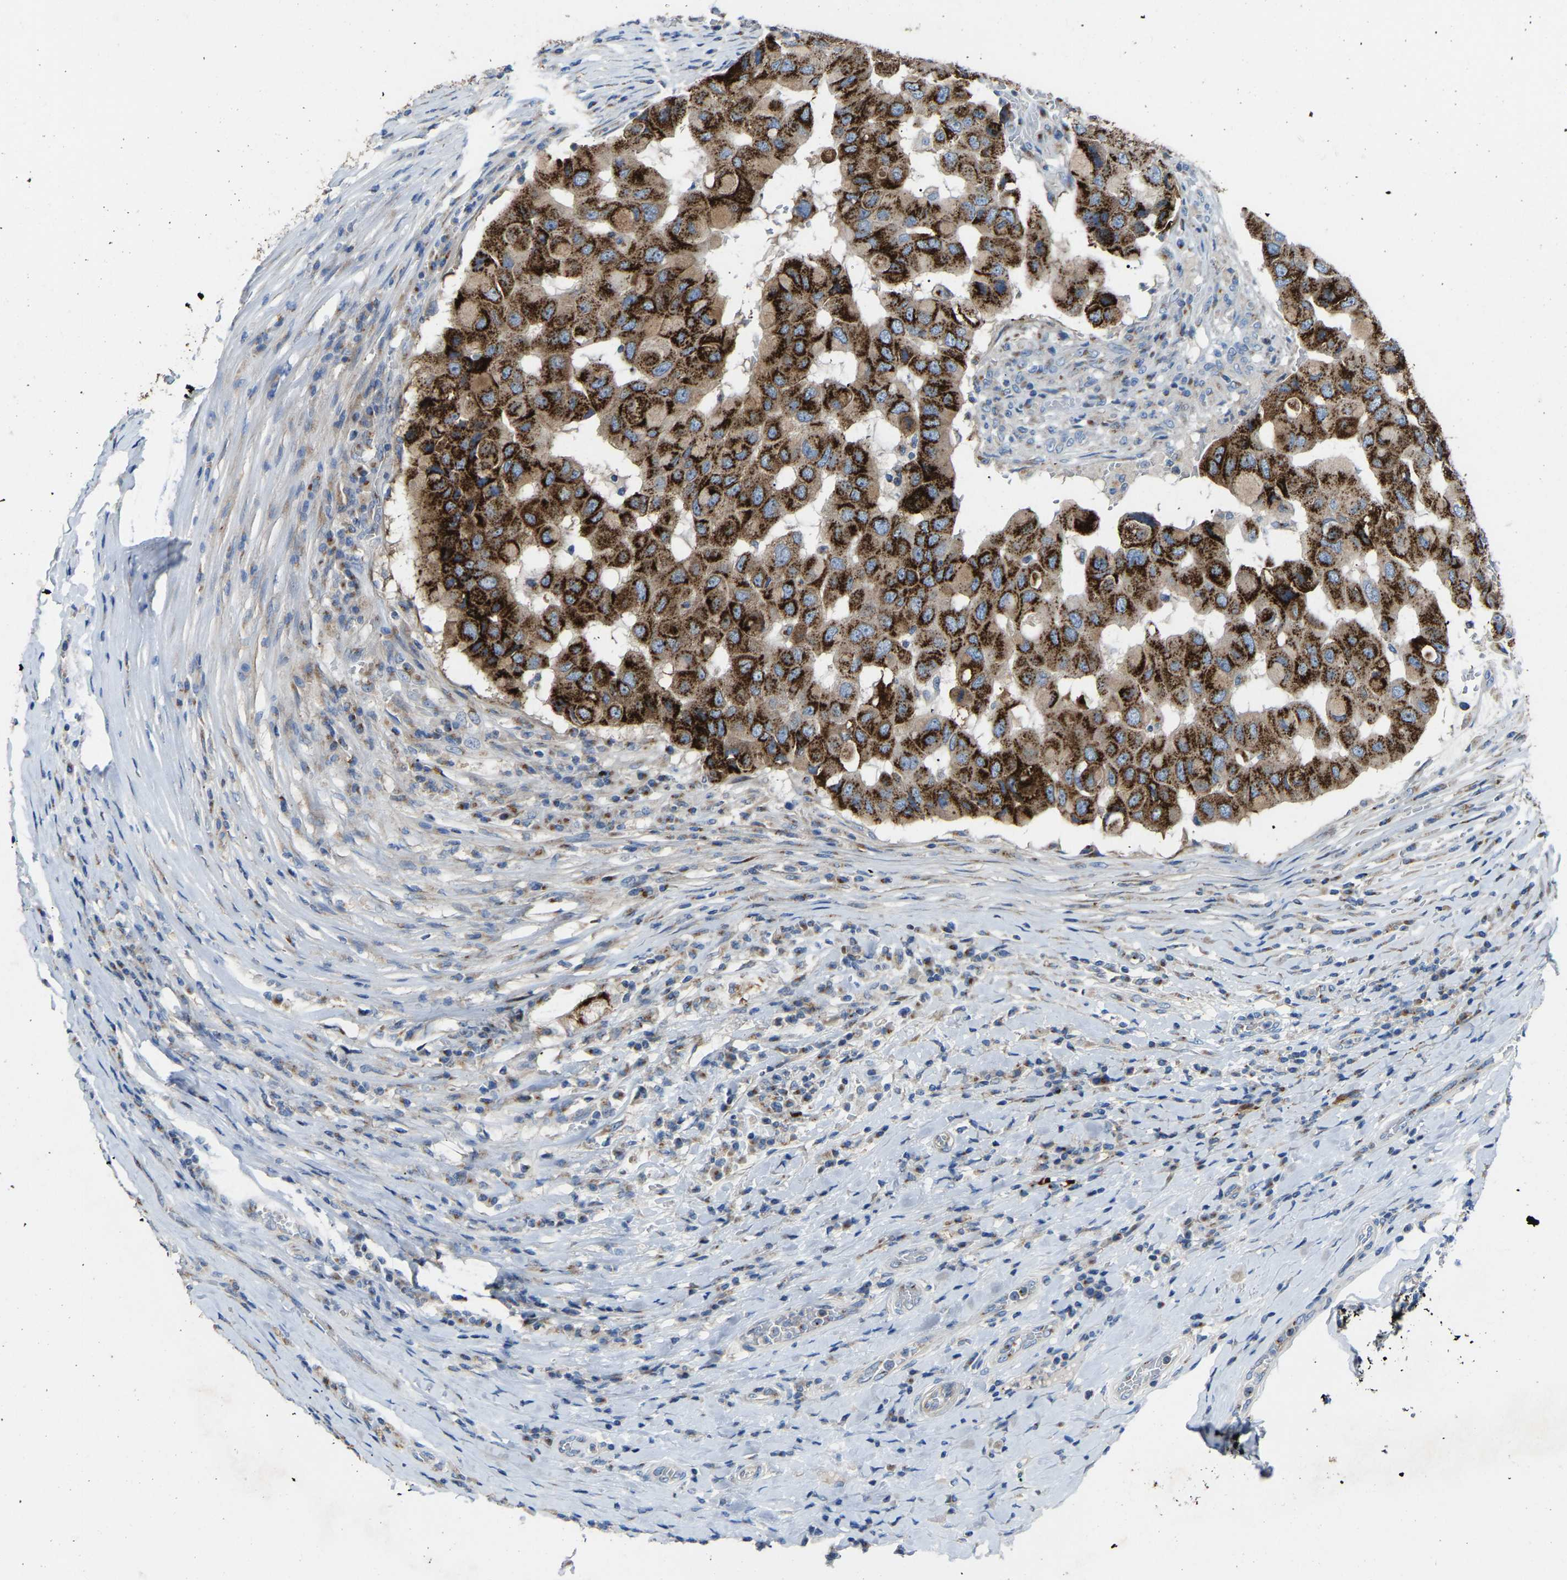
{"staining": {"intensity": "strong", "quantity": ">75%", "location": "cytoplasmic/membranous"}, "tissue": "breast cancer", "cell_type": "Tumor cells", "image_type": "cancer", "snomed": [{"axis": "morphology", "description": "Duct carcinoma"}, {"axis": "topography", "description": "Breast"}], "caption": "This is a micrograph of immunohistochemistry (IHC) staining of invasive ductal carcinoma (breast), which shows strong staining in the cytoplasmic/membranous of tumor cells.", "gene": "CANT1", "patient": {"sex": "female", "age": 27}}